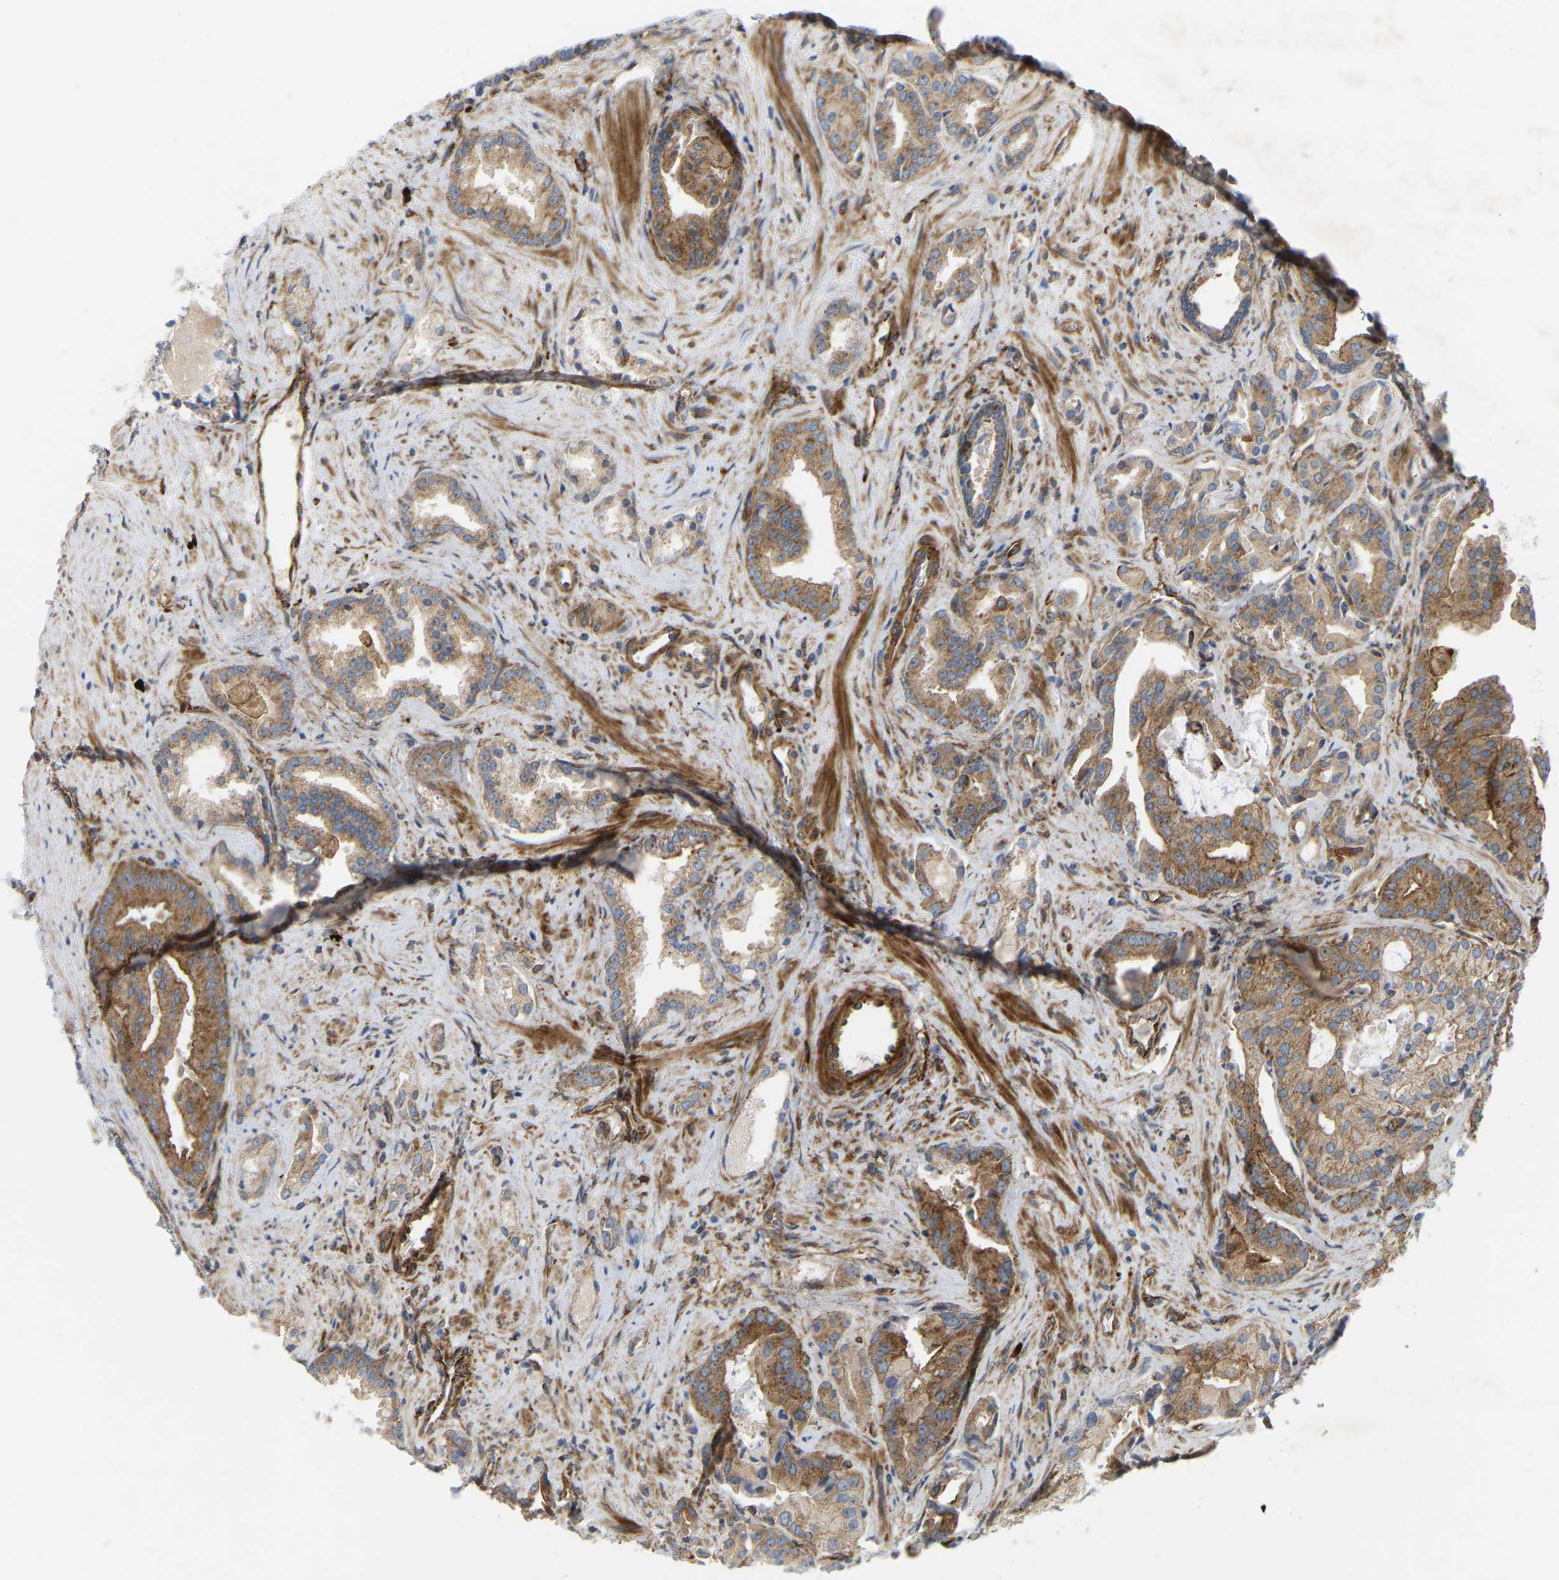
{"staining": {"intensity": "moderate", "quantity": ">75%", "location": "cytoplasmic/membranous"}, "tissue": "prostate cancer", "cell_type": "Tumor cells", "image_type": "cancer", "snomed": [{"axis": "morphology", "description": "Adenocarcinoma, High grade"}, {"axis": "topography", "description": "Prostate"}], "caption": "Immunohistochemical staining of human prostate cancer reveals moderate cytoplasmic/membranous protein staining in approximately >75% of tumor cells. (brown staining indicates protein expression, while blue staining denotes nuclei).", "gene": "PICALM", "patient": {"sex": "male", "age": 67}}